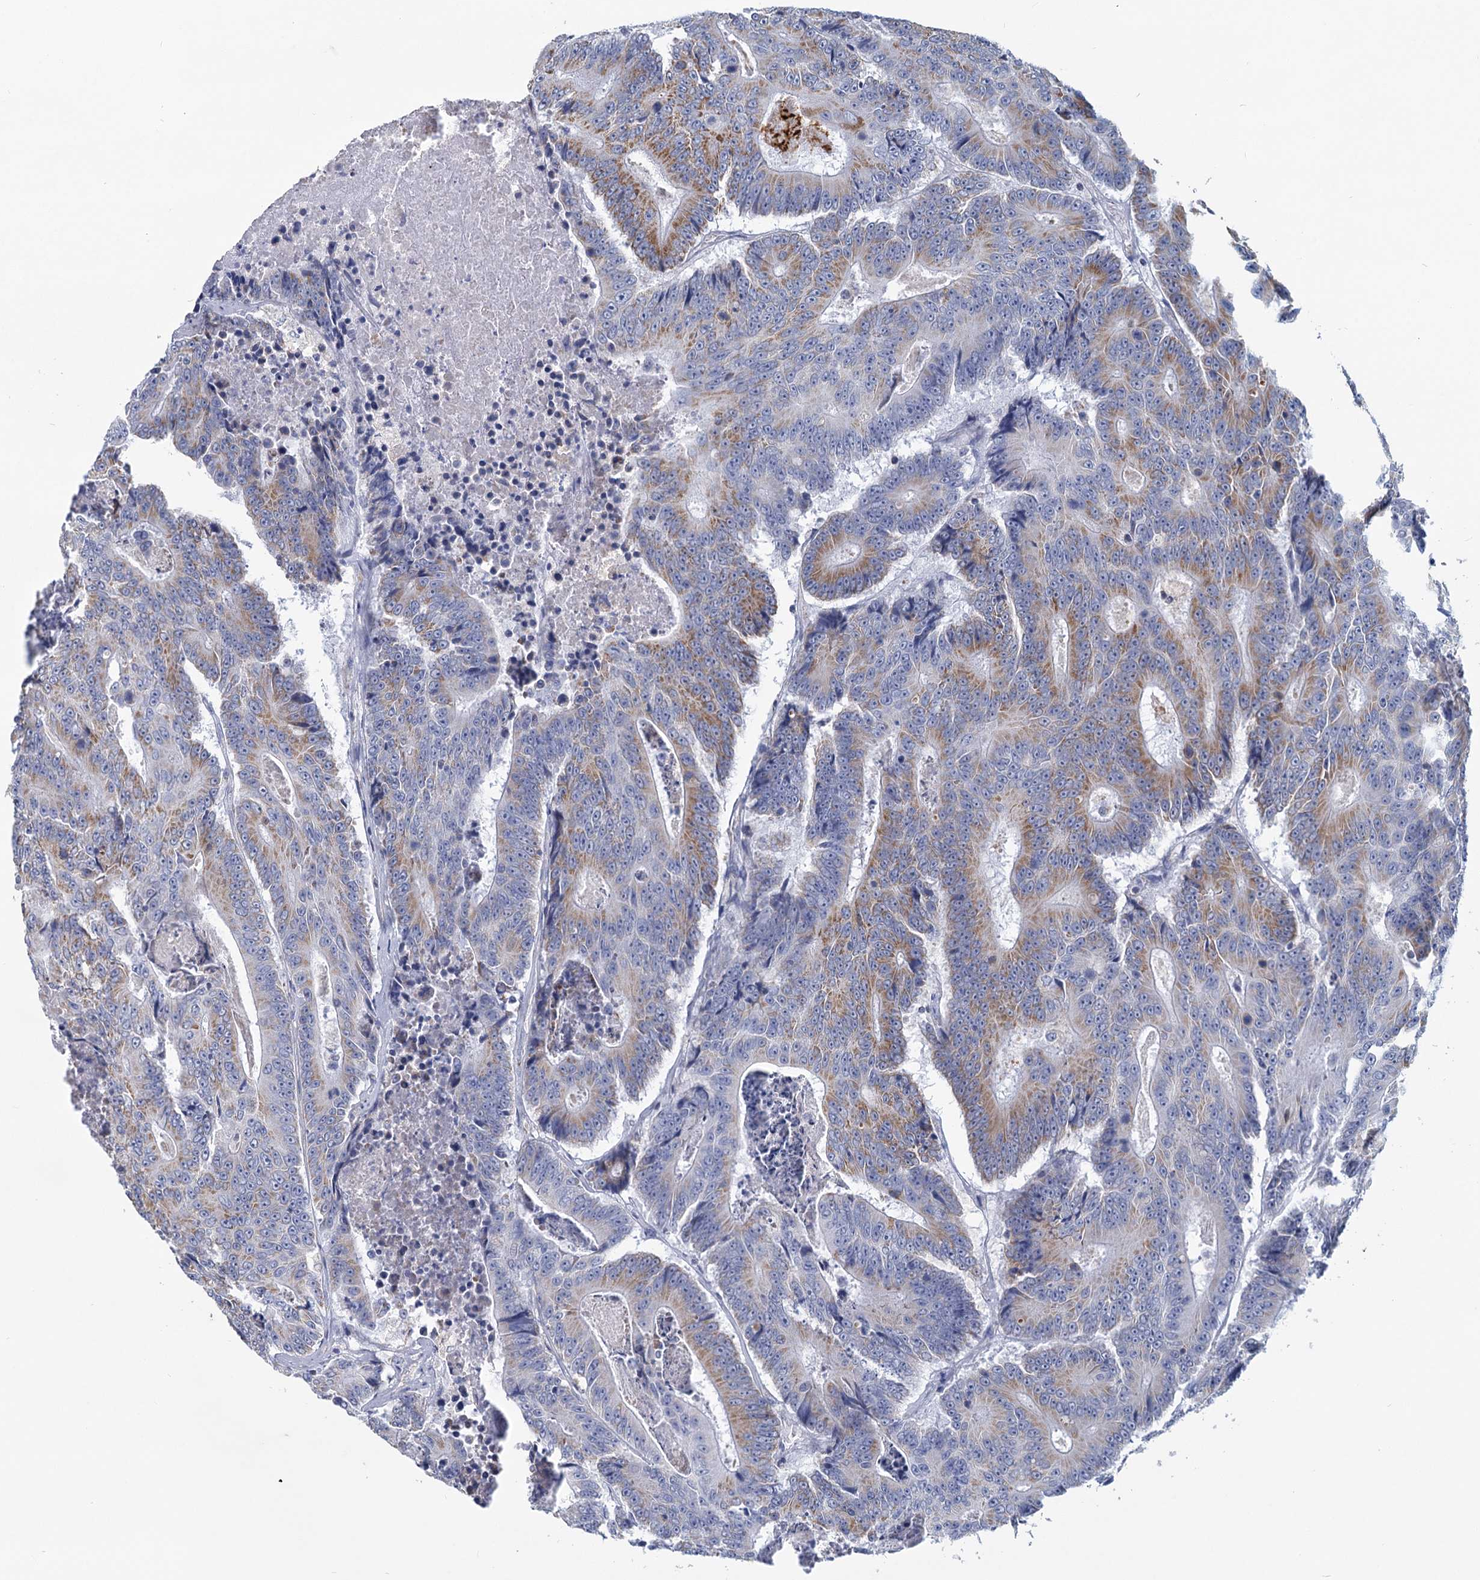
{"staining": {"intensity": "moderate", "quantity": "25%-75%", "location": "cytoplasmic/membranous"}, "tissue": "colorectal cancer", "cell_type": "Tumor cells", "image_type": "cancer", "snomed": [{"axis": "morphology", "description": "Adenocarcinoma, NOS"}, {"axis": "topography", "description": "Colon"}], "caption": "Protein staining displays moderate cytoplasmic/membranous expression in about 25%-75% of tumor cells in colorectal cancer (adenocarcinoma).", "gene": "NDUFC2", "patient": {"sex": "male", "age": 83}}